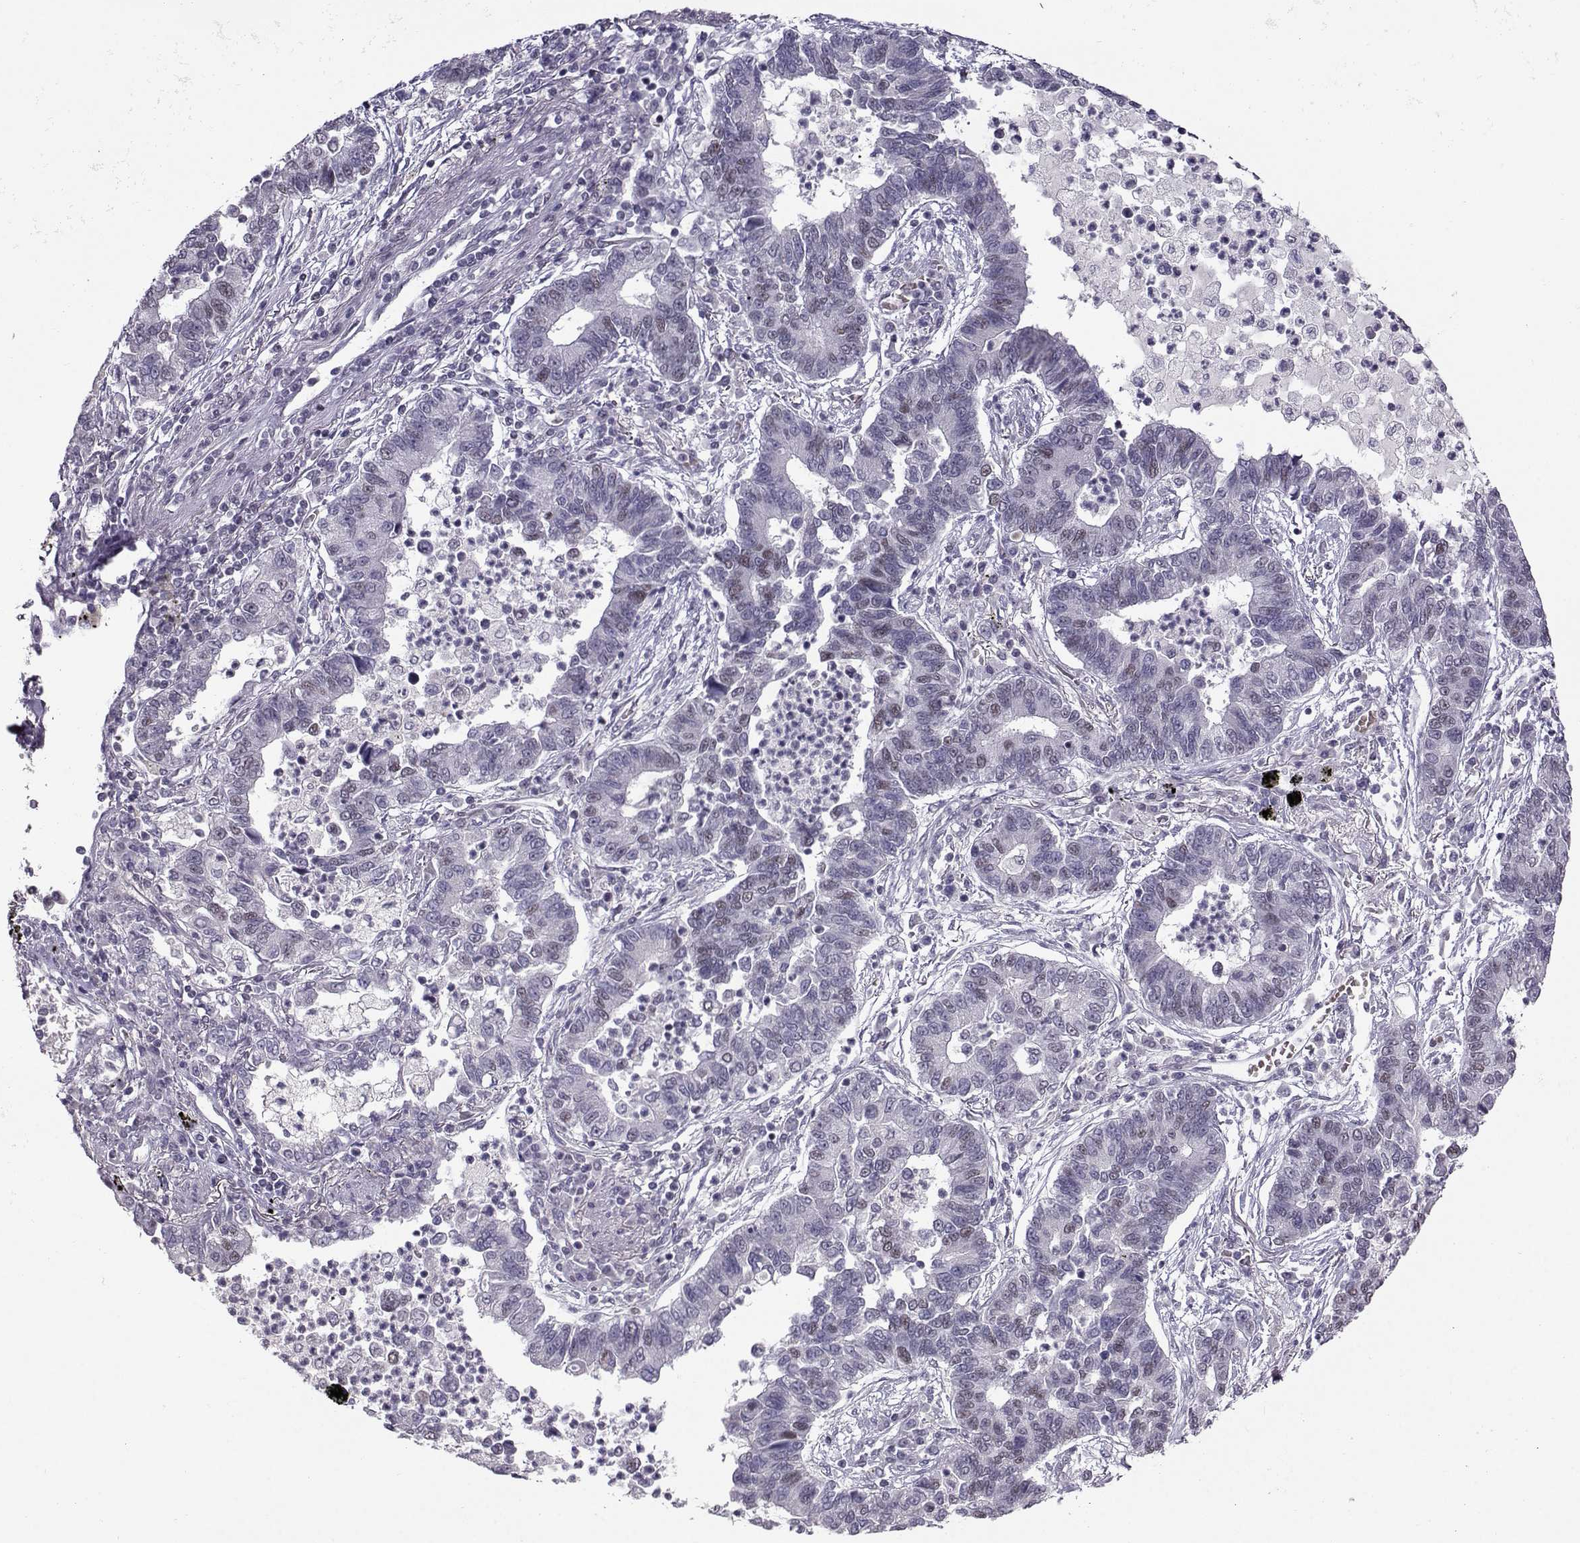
{"staining": {"intensity": "negative", "quantity": "none", "location": "none"}, "tissue": "lung cancer", "cell_type": "Tumor cells", "image_type": "cancer", "snomed": [{"axis": "morphology", "description": "Adenocarcinoma, NOS"}, {"axis": "topography", "description": "Lung"}], "caption": "Human lung adenocarcinoma stained for a protein using immunohistochemistry displays no positivity in tumor cells.", "gene": "LIN28A", "patient": {"sex": "female", "age": 57}}